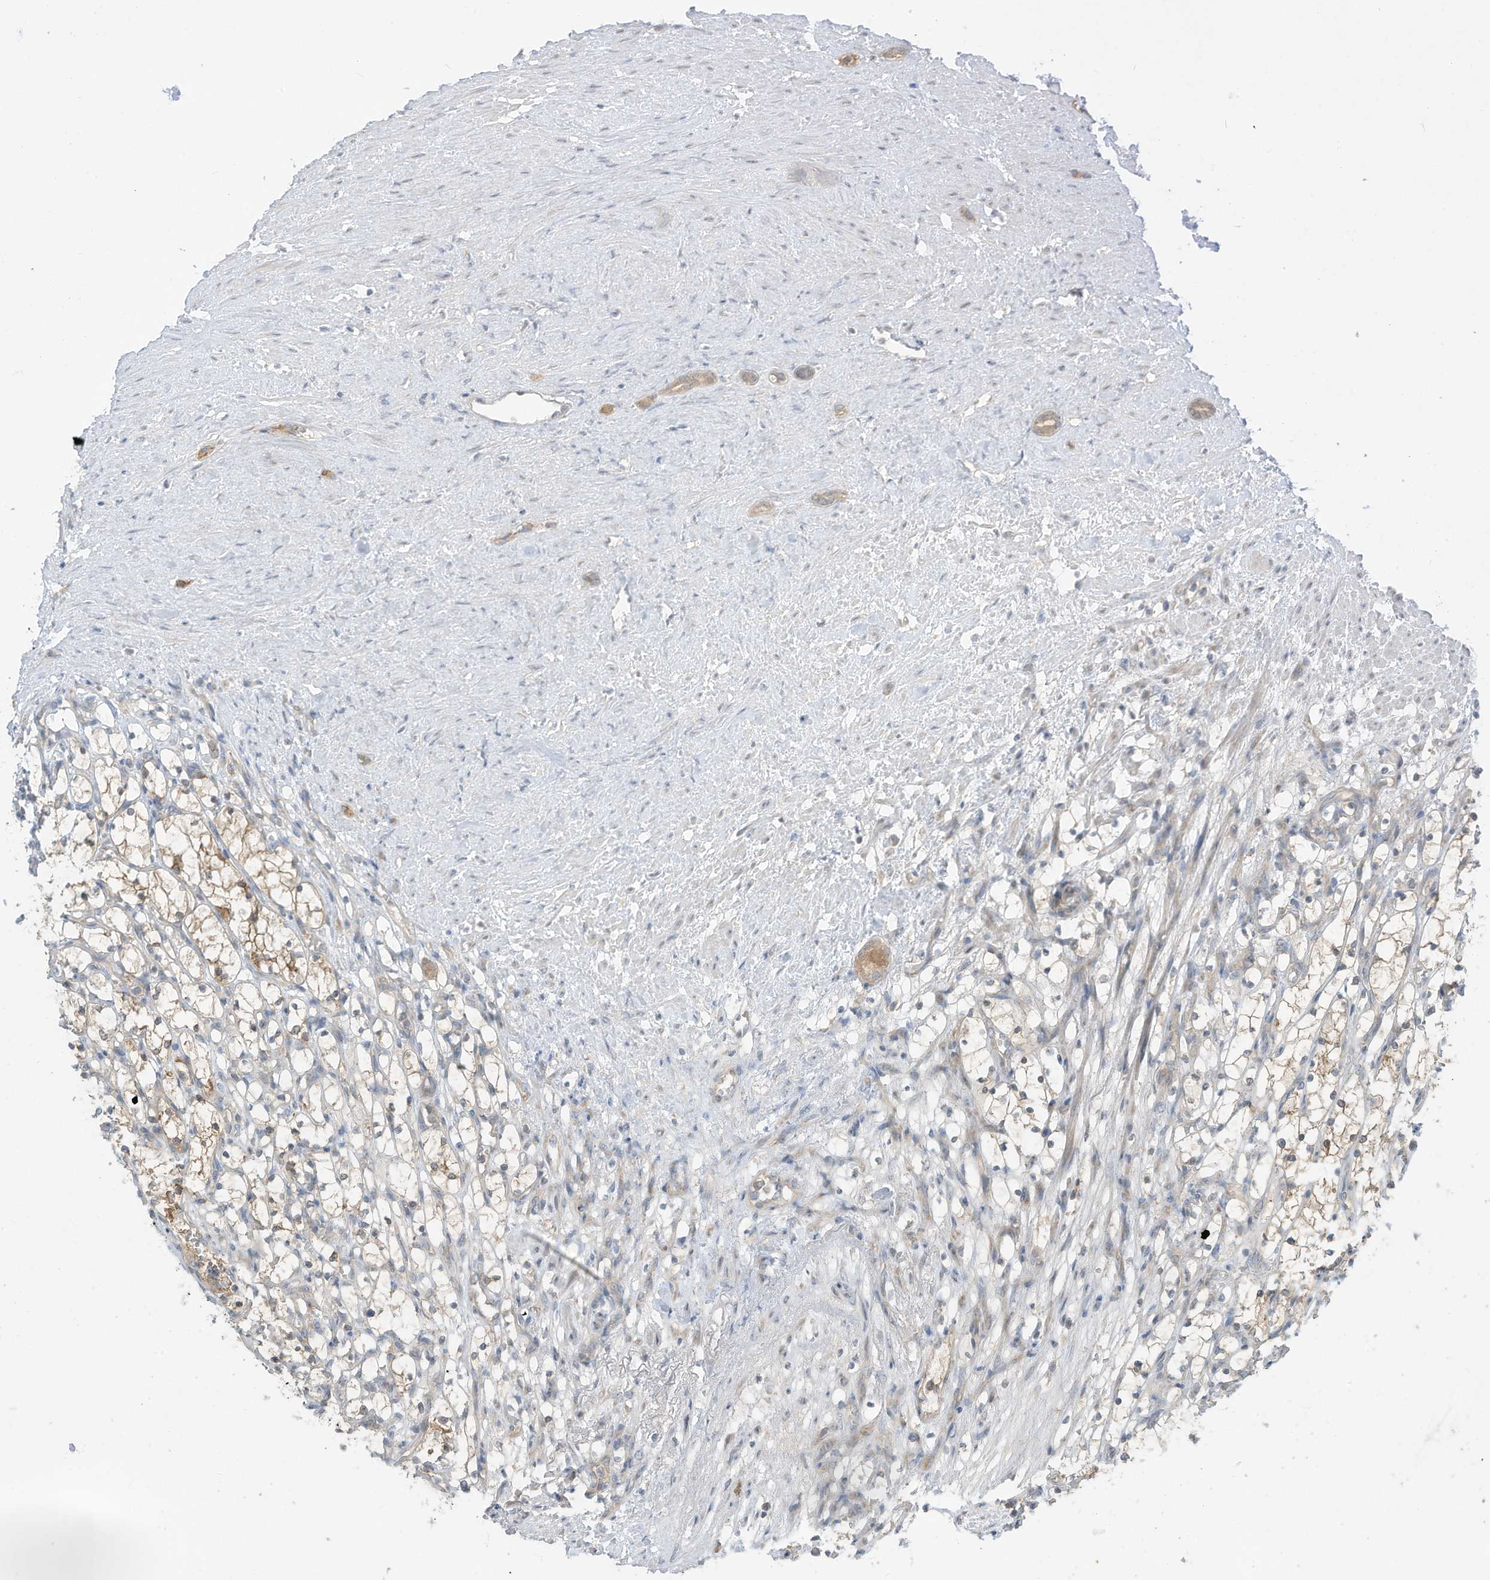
{"staining": {"intensity": "weak", "quantity": "25%-75%", "location": "cytoplasmic/membranous"}, "tissue": "renal cancer", "cell_type": "Tumor cells", "image_type": "cancer", "snomed": [{"axis": "morphology", "description": "Adenocarcinoma, NOS"}, {"axis": "topography", "description": "Kidney"}], "caption": "The immunohistochemical stain highlights weak cytoplasmic/membranous expression in tumor cells of renal cancer (adenocarcinoma) tissue. (Stains: DAB in brown, nuclei in blue, Microscopy: brightfield microscopy at high magnification).", "gene": "LRRN2", "patient": {"sex": "female", "age": 69}}